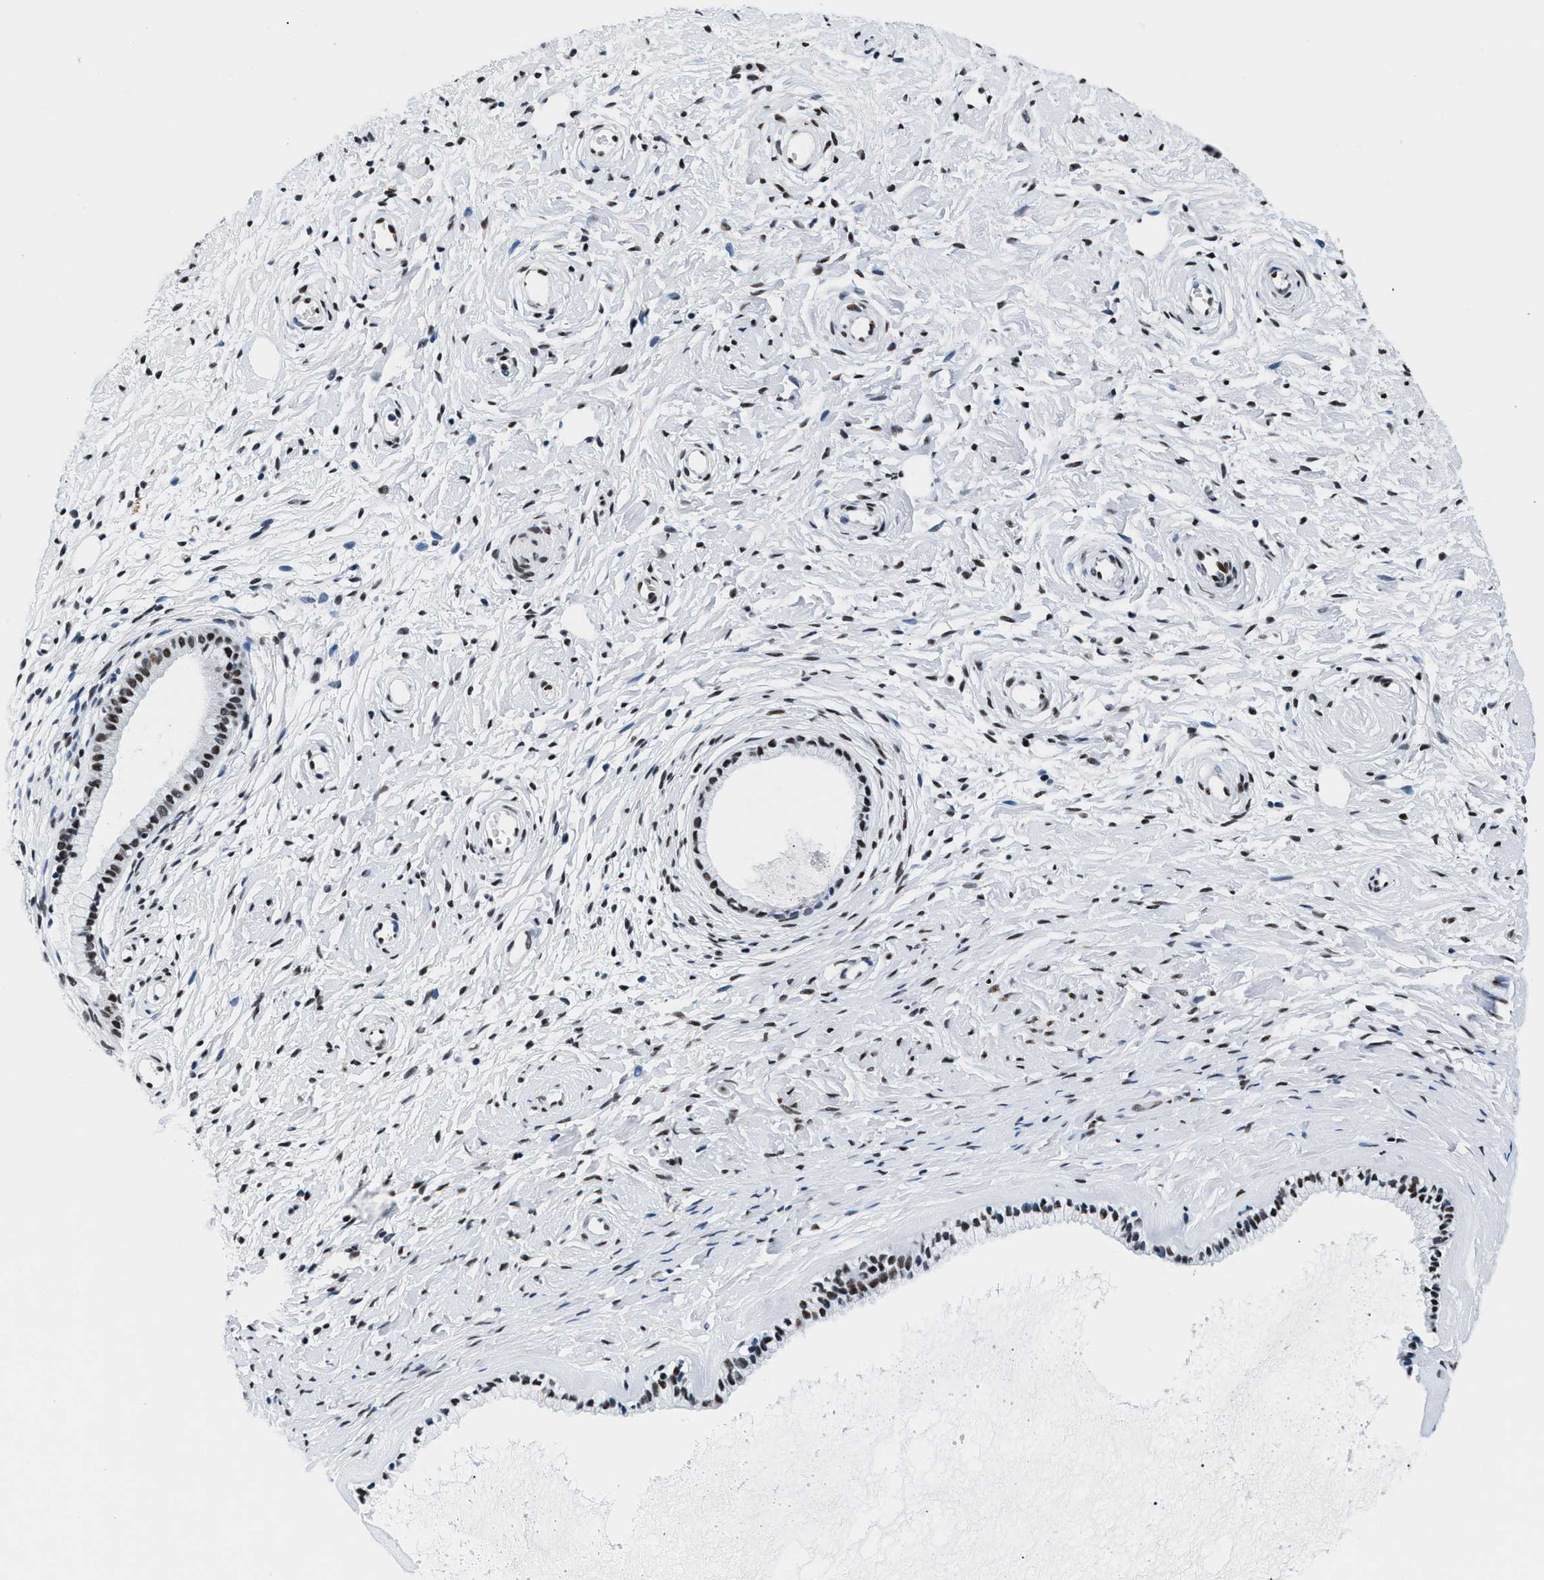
{"staining": {"intensity": "moderate", "quantity": ">75%", "location": "nuclear"}, "tissue": "cervix", "cell_type": "Glandular cells", "image_type": "normal", "snomed": [{"axis": "morphology", "description": "Normal tissue, NOS"}, {"axis": "topography", "description": "Cervix"}], "caption": "This photomicrograph exhibits normal cervix stained with IHC to label a protein in brown. The nuclear of glandular cells show moderate positivity for the protein. Nuclei are counter-stained blue.", "gene": "RAD50", "patient": {"sex": "female", "age": 72}}